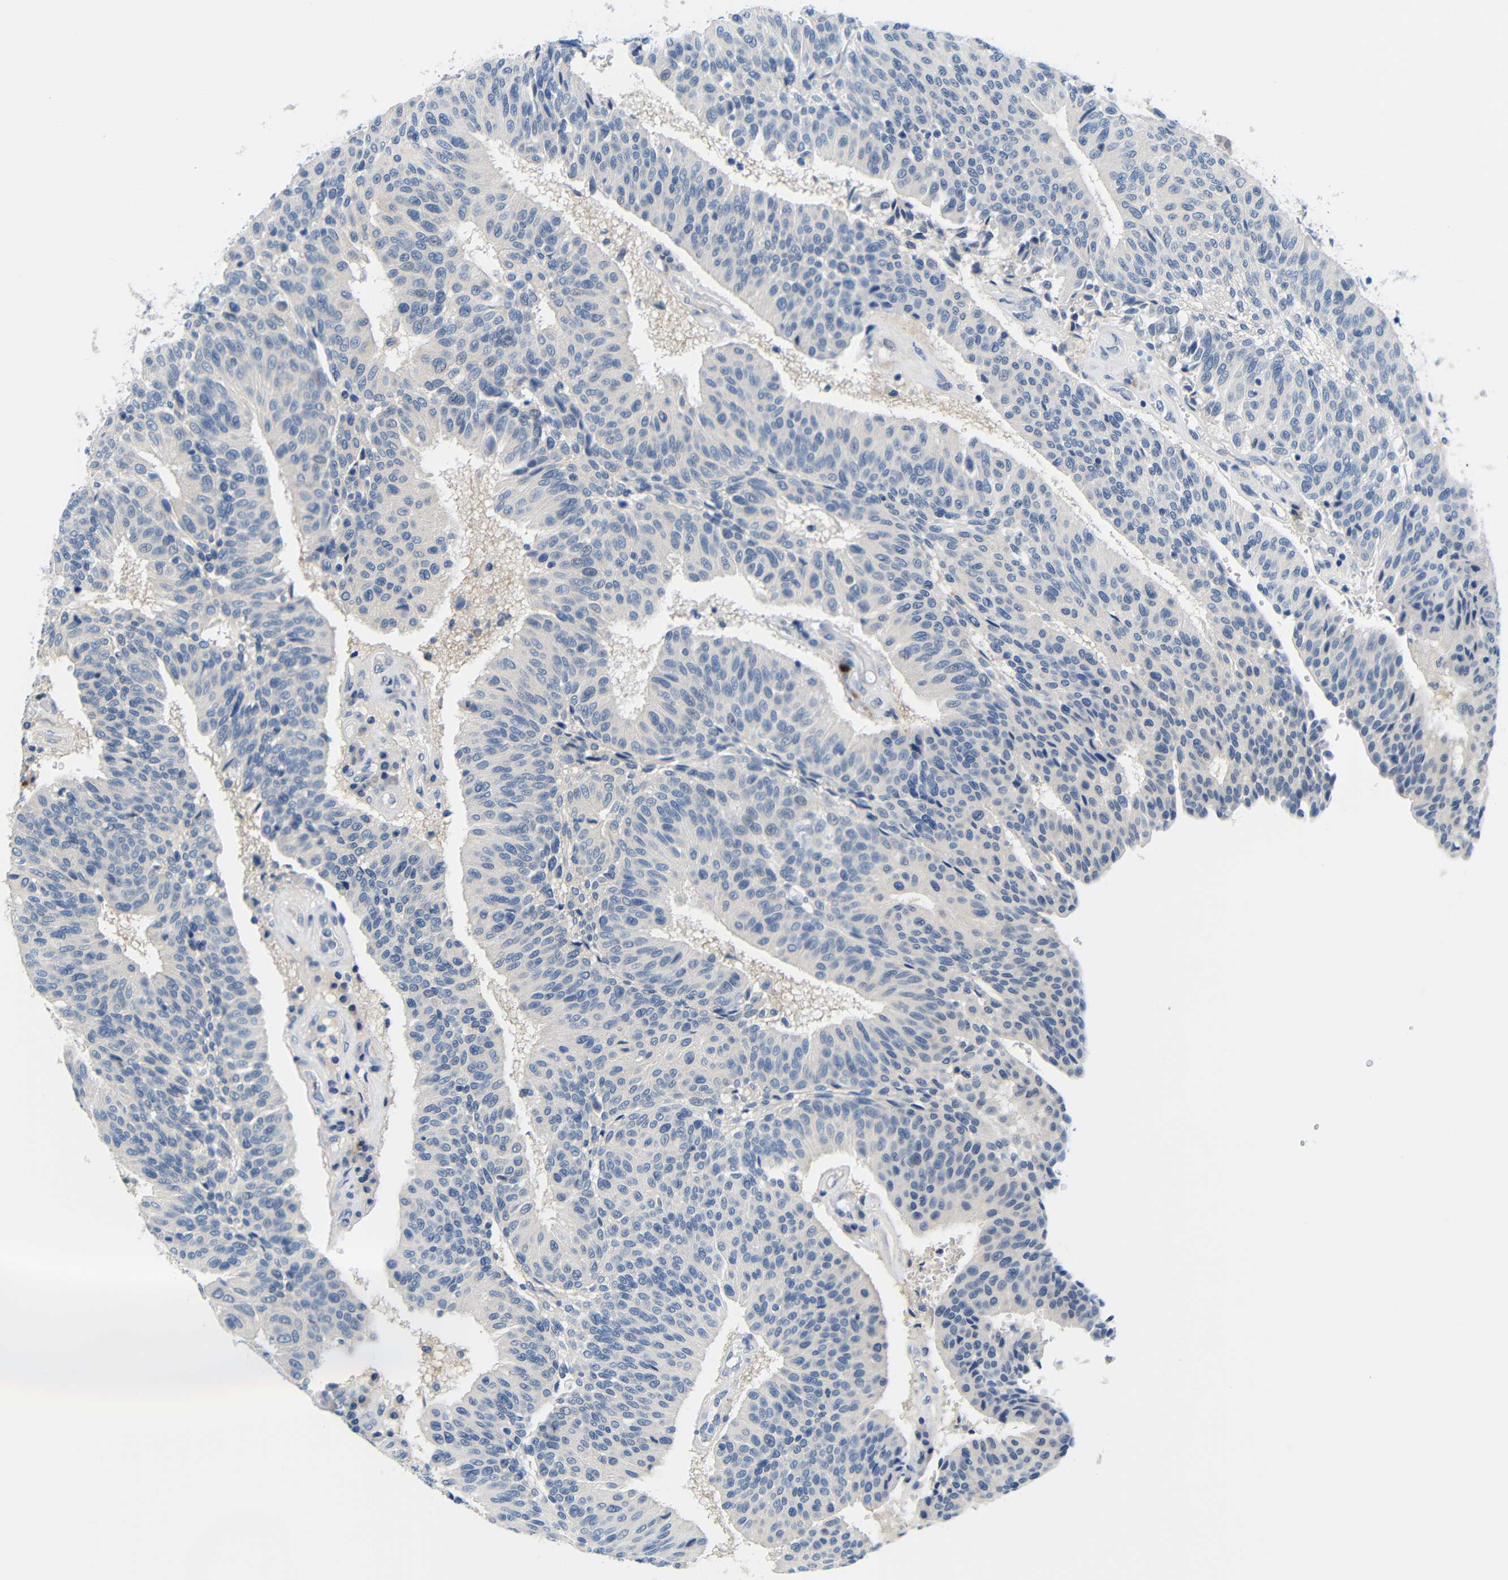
{"staining": {"intensity": "negative", "quantity": "none", "location": "none"}, "tissue": "urothelial cancer", "cell_type": "Tumor cells", "image_type": "cancer", "snomed": [{"axis": "morphology", "description": "Urothelial carcinoma, High grade"}, {"axis": "topography", "description": "Urinary bladder"}], "caption": "IHC of urothelial cancer shows no positivity in tumor cells.", "gene": "NEGR1", "patient": {"sex": "male", "age": 66}}